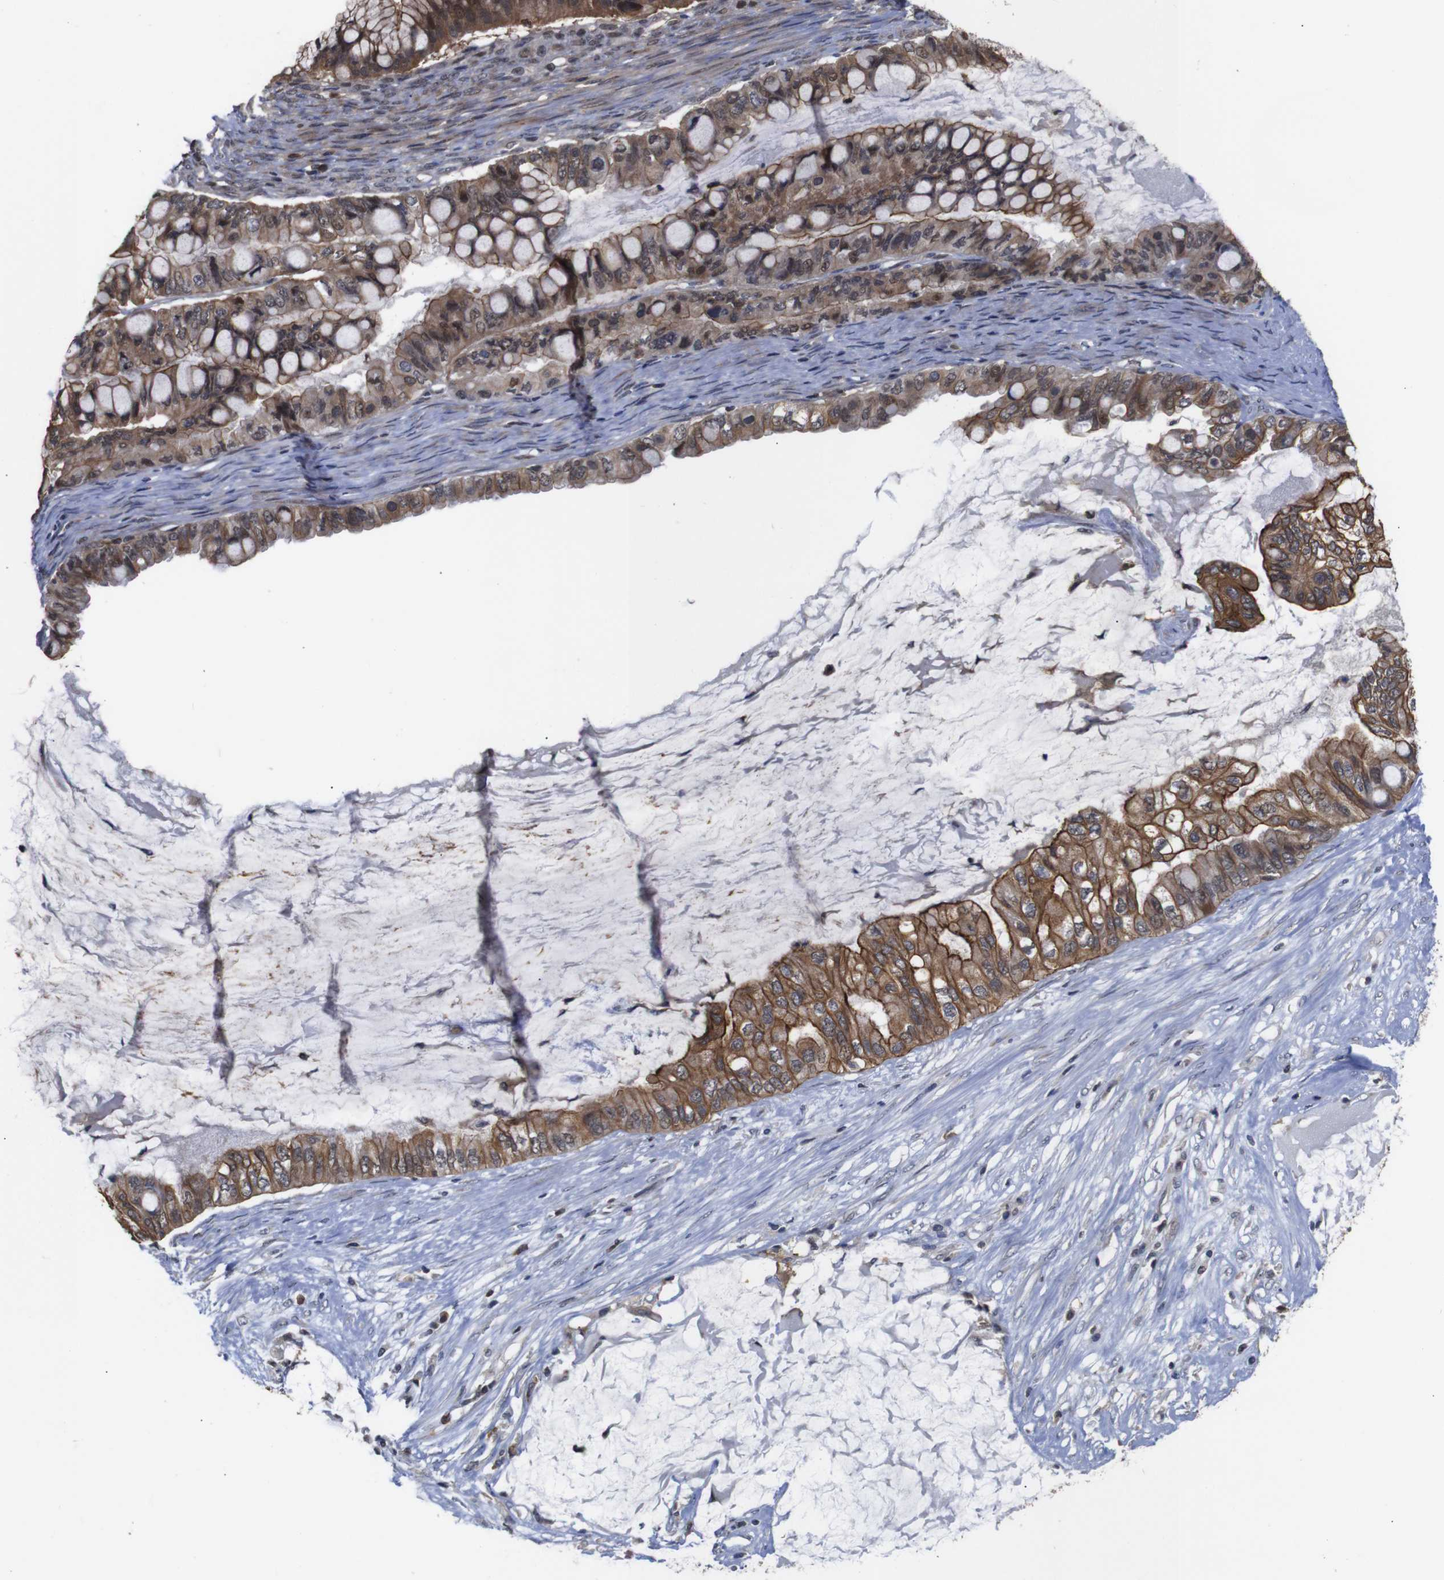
{"staining": {"intensity": "moderate", "quantity": ">75%", "location": "cytoplasmic/membranous,nuclear"}, "tissue": "ovarian cancer", "cell_type": "Tumor cells", "image_type": "cancer", "snomed": [{"axis": "morphology", "description": "Cystadenocarcinoma, mucinous, NOS"}, {"axis": "topography", "description": "Ovary"}], "caption": "Protein expression analysis of ovarian mucinous cystadenocarcinoma displays moderate cytoplasmic/membranous and nuclear staining in about >75% of tumor cells. Using DAB (3,3'-diaminobenzidine) (brown) and hematoxylin (blue) stains, captured at high magnification using brightfield microscopy.", "gene": "BRWD3", "patient": {"sex": "female", "age": 80}}